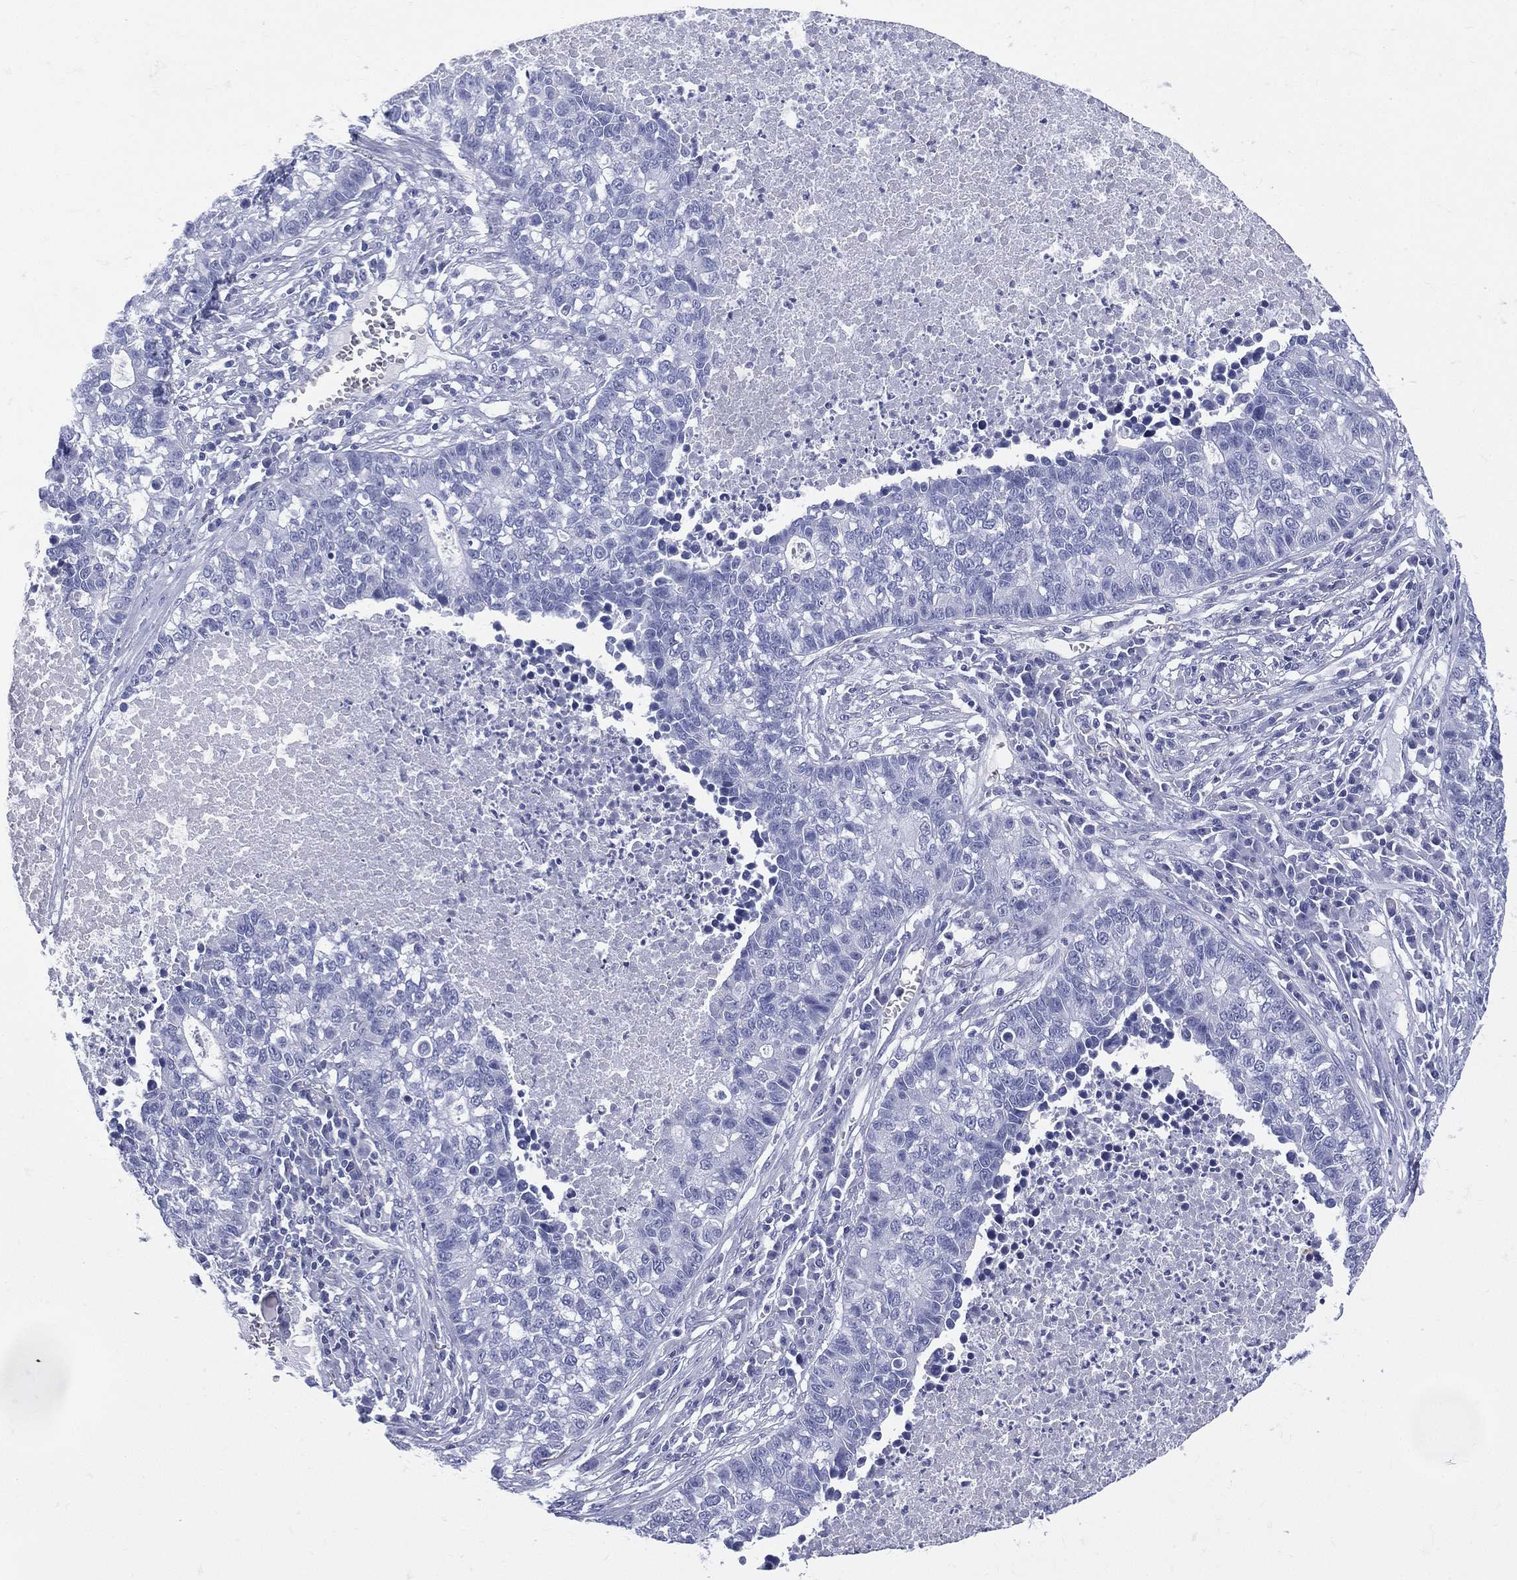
{"staining": {"intensity": "negative", "quantity": "none", "location": "none"}, "tissue": "lung cancer", "cell_type": "Tumor cells", "image_type": "cancer", "snomed": [{"axis": "morphology", "description": "Adenocarcinoma, NOS"}, {"axis": "topography", "description": "Lung"}], "caption": "A high-resolution micrograph shows immunohistochemistry staining of lung cancer (adenocarcinoma), which shows no significant positivity in tumor cells. The staining is performed using DAB (3,3'-diaminobenzidine) brown chromogen with nuclei counter-stained in using hematoxylin.", "gene": "ETNPPL", "patient": {"sex": "male", "age": 57}}